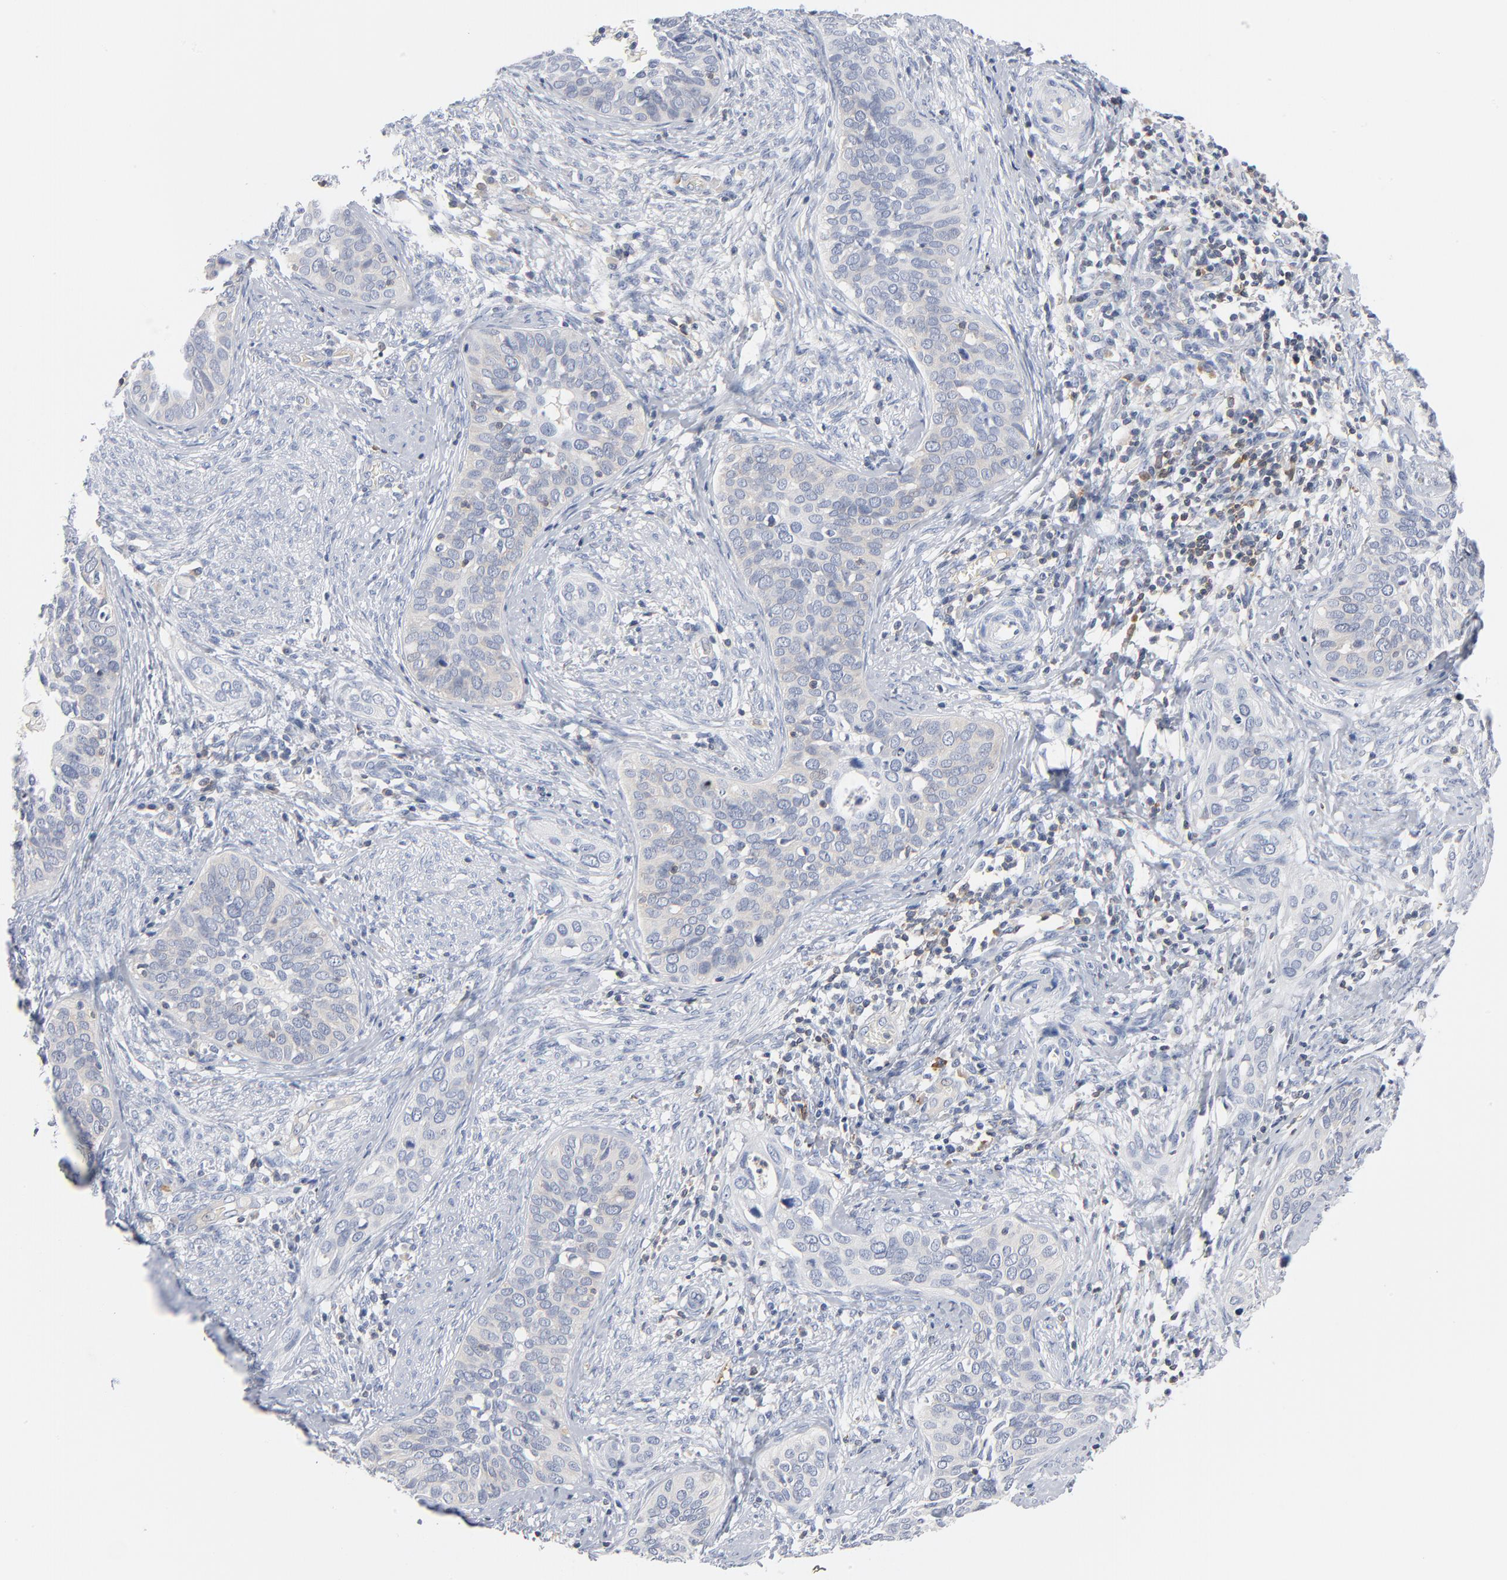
{"staining": {"intensity": "weak", "quantity": "<25%", "location": "cytoplasmic/membranous"}, "tissue": "cervical cancer", "cell_type": "Tumor cells", "image_type": "cancer", "snomed": [{"axis": "morphology", "description": "Squamous cell carcinoma, NOS"}, {"axis": "topography", "description": "Cervix"}], "caption": "Cervical cancer (squamous cell carcinoma) stained for a protein using immunohistochemistry (IHC) shows no expression tumor cells.", "gene": "PTK2B", "patient": {"sex": "female", "age": 31}}